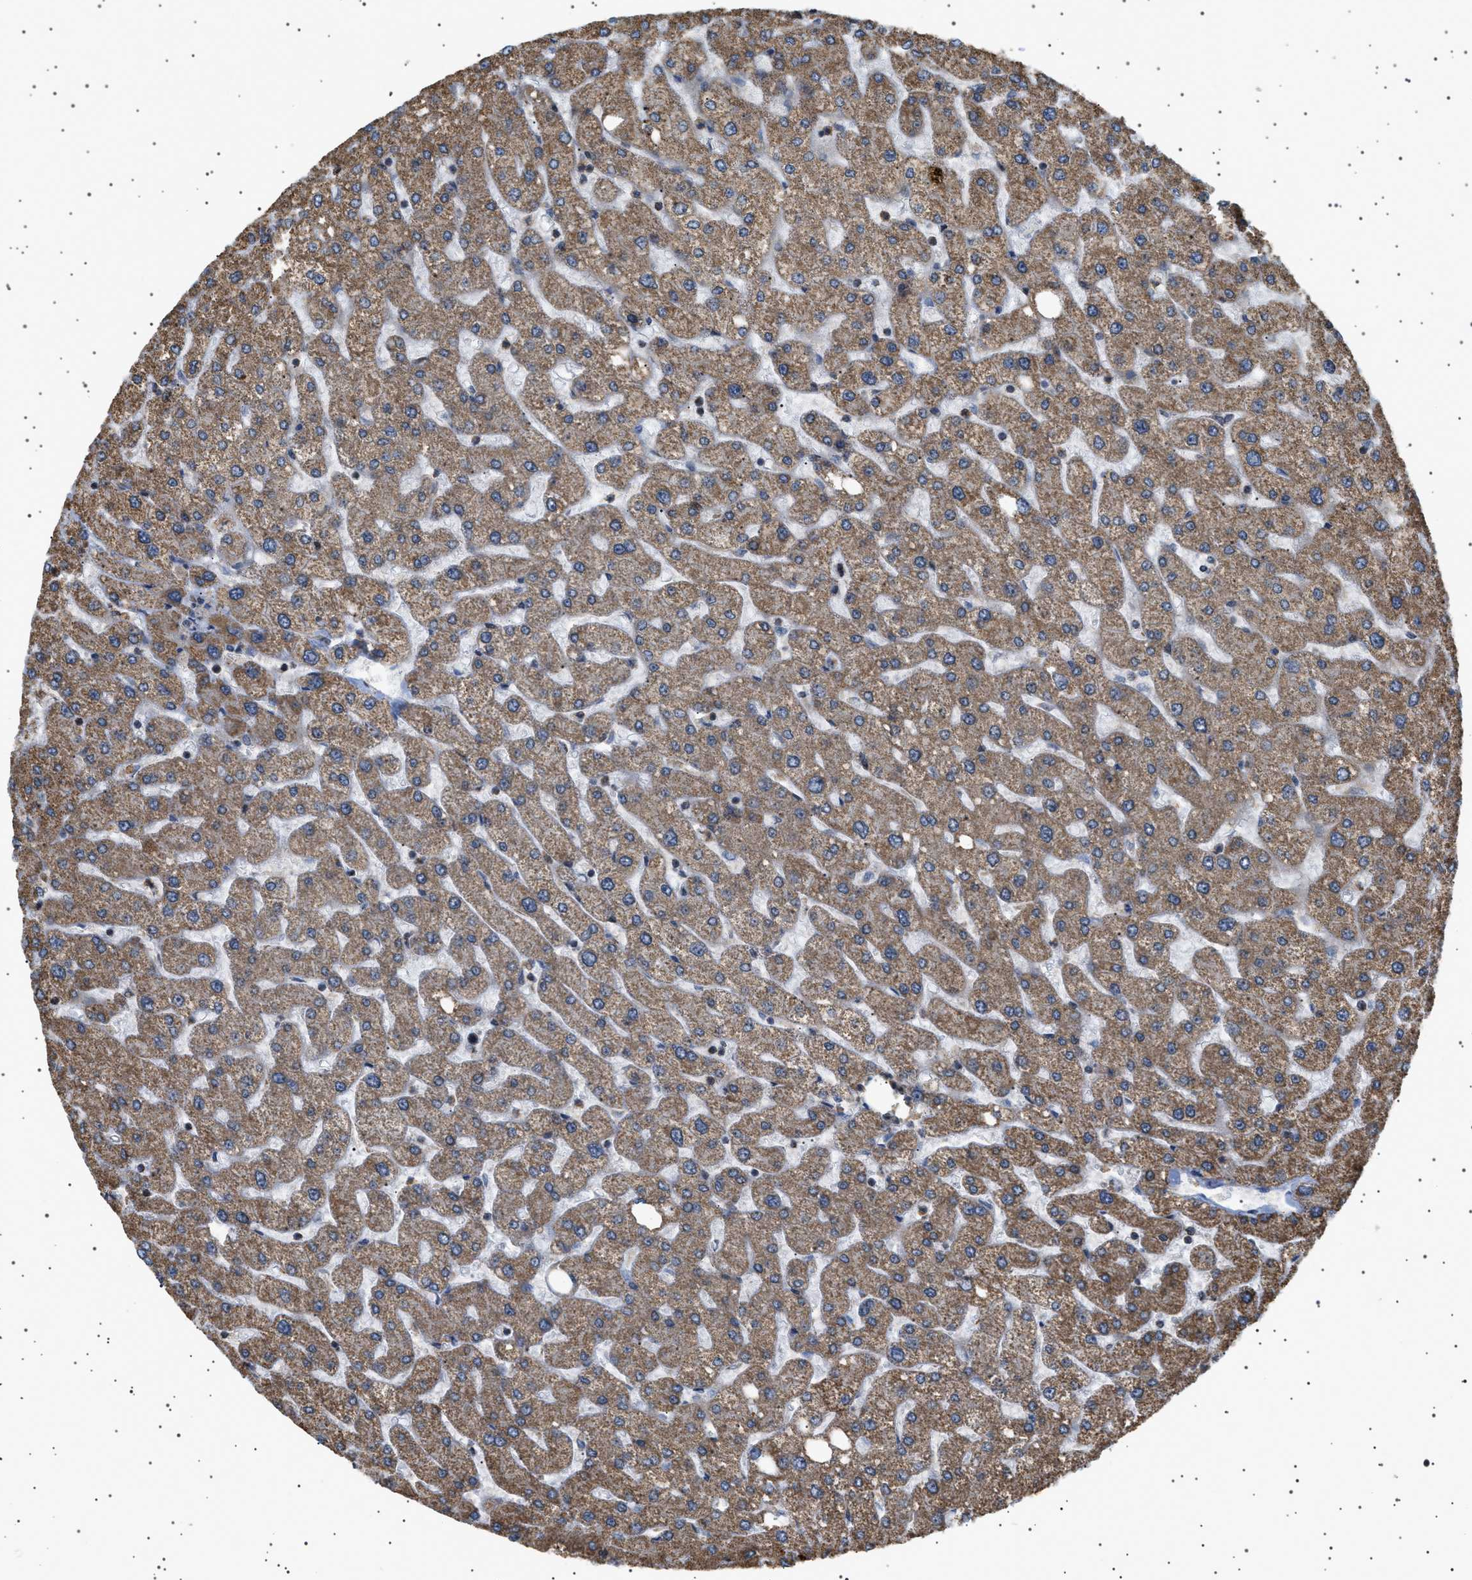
{"staining": {"intensity": "moderate", "quantity": ">75%", "location": "cytoplasmic/membranous"}, "tissue": "liver", "cell_type": "Cholangiocytes", "image_type": "normal", "snomed": [{"axis": "morphology", "description": "Normal tissue, NOS"}, {"axis": "topography", "description": "Liver"}], "caption": "Cholangiocytes show medium levels of moderate cytoplasmic/membranous expression in about >75% of cells in normal human liver. (DAB (3,3'-diaminobenzidine) = brown stain, brightfield microscopy at high magnification).", "gene": "MELK", "patient": {"sex": "male", "age": 55}}